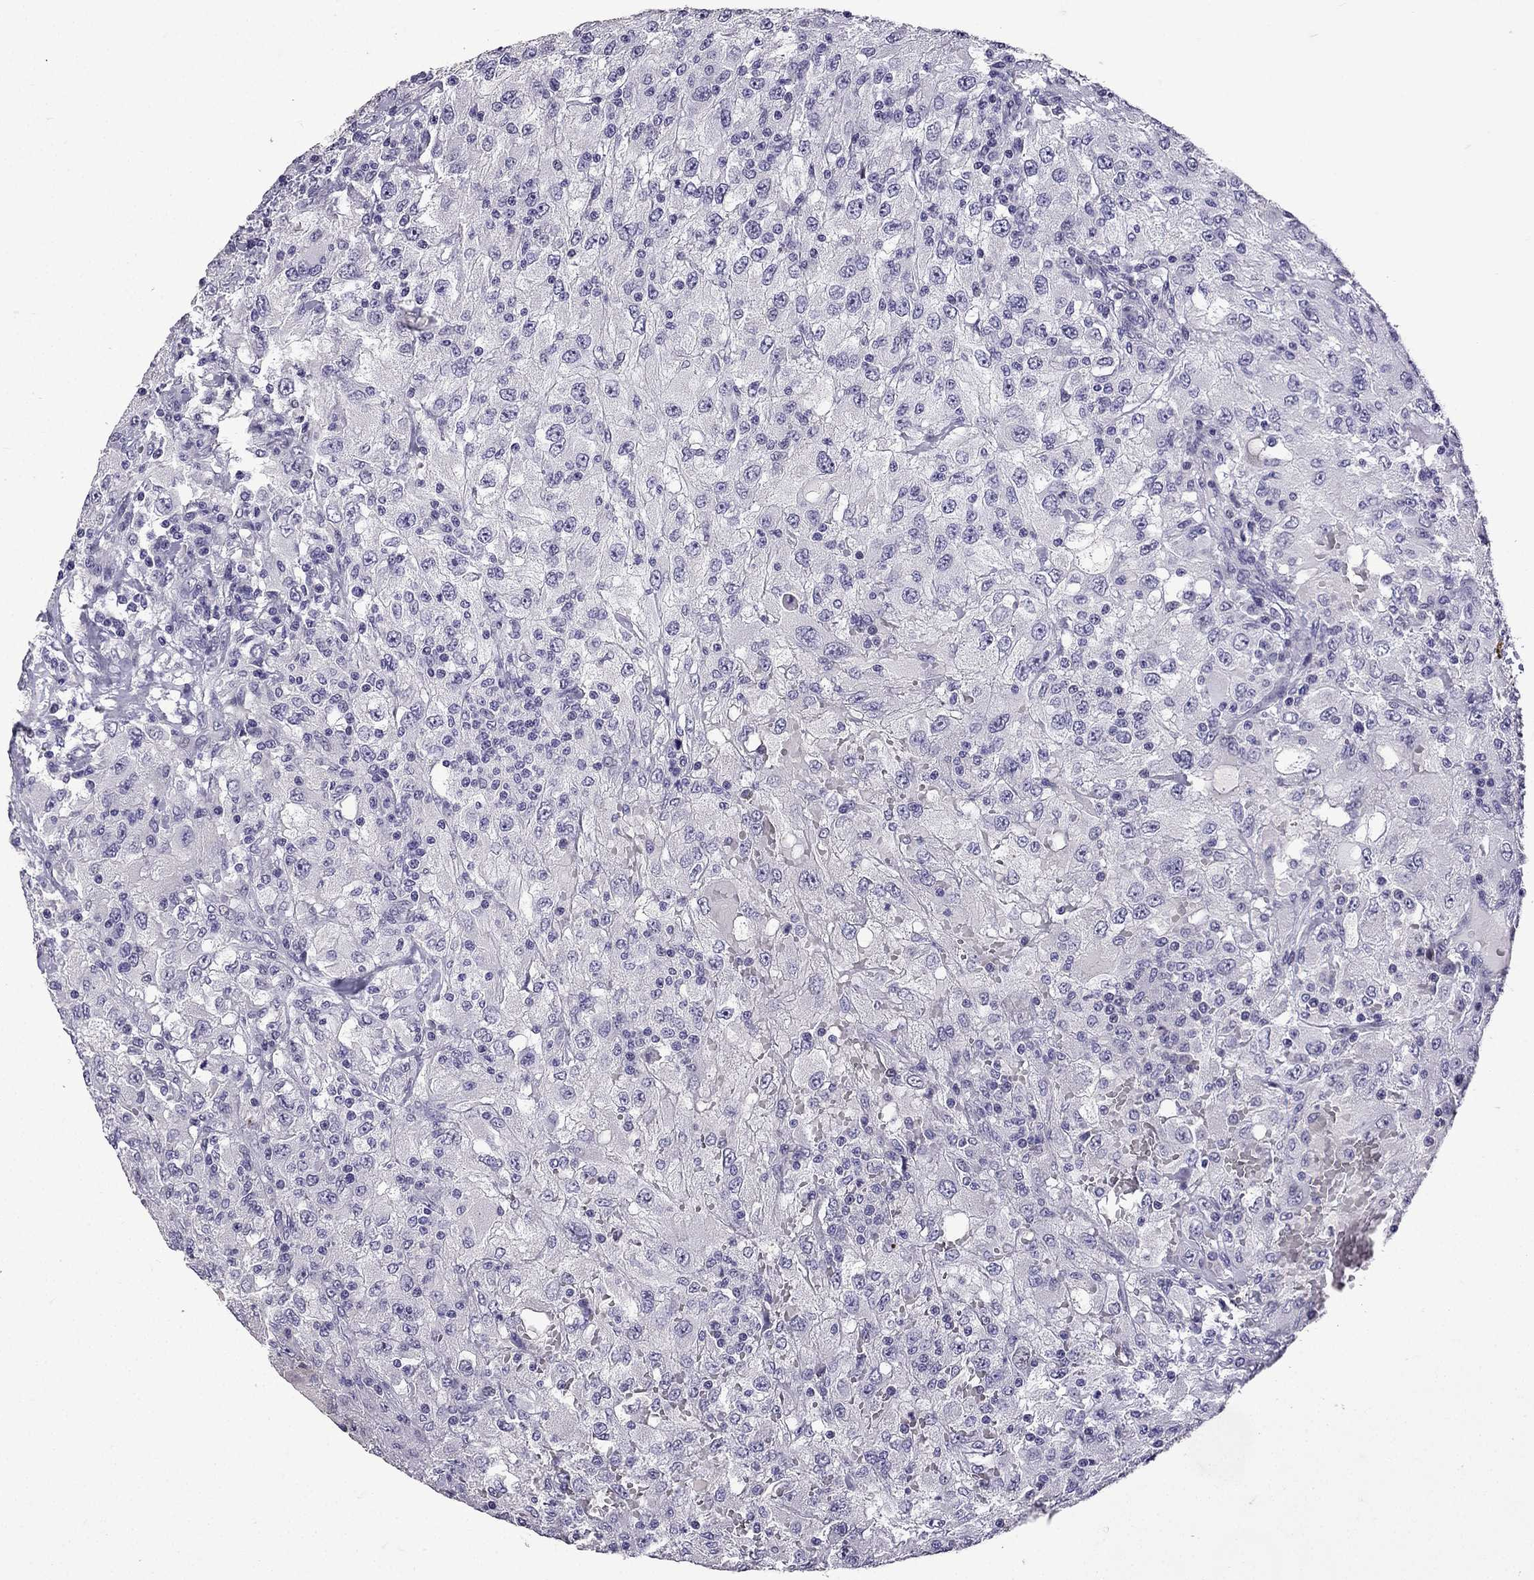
{"staining": {"intensity": "negative", "quantity": "none", "location": "none"}, "tissue": "renal cancer", "cell_type": "Tumor cells", "image_type": "cancer", "snomed": [{"axis": "morphology", "description": "Adenocarcinoma, NOS"}, {"axis": "topography", "description": "Kidney"}], "caption": "Micrograph shows no protein expression in tumor cells of adenocarcinoma (renal) tissue.", "gene": "TTN", "patient": {"sex": "female", "age": 67}}